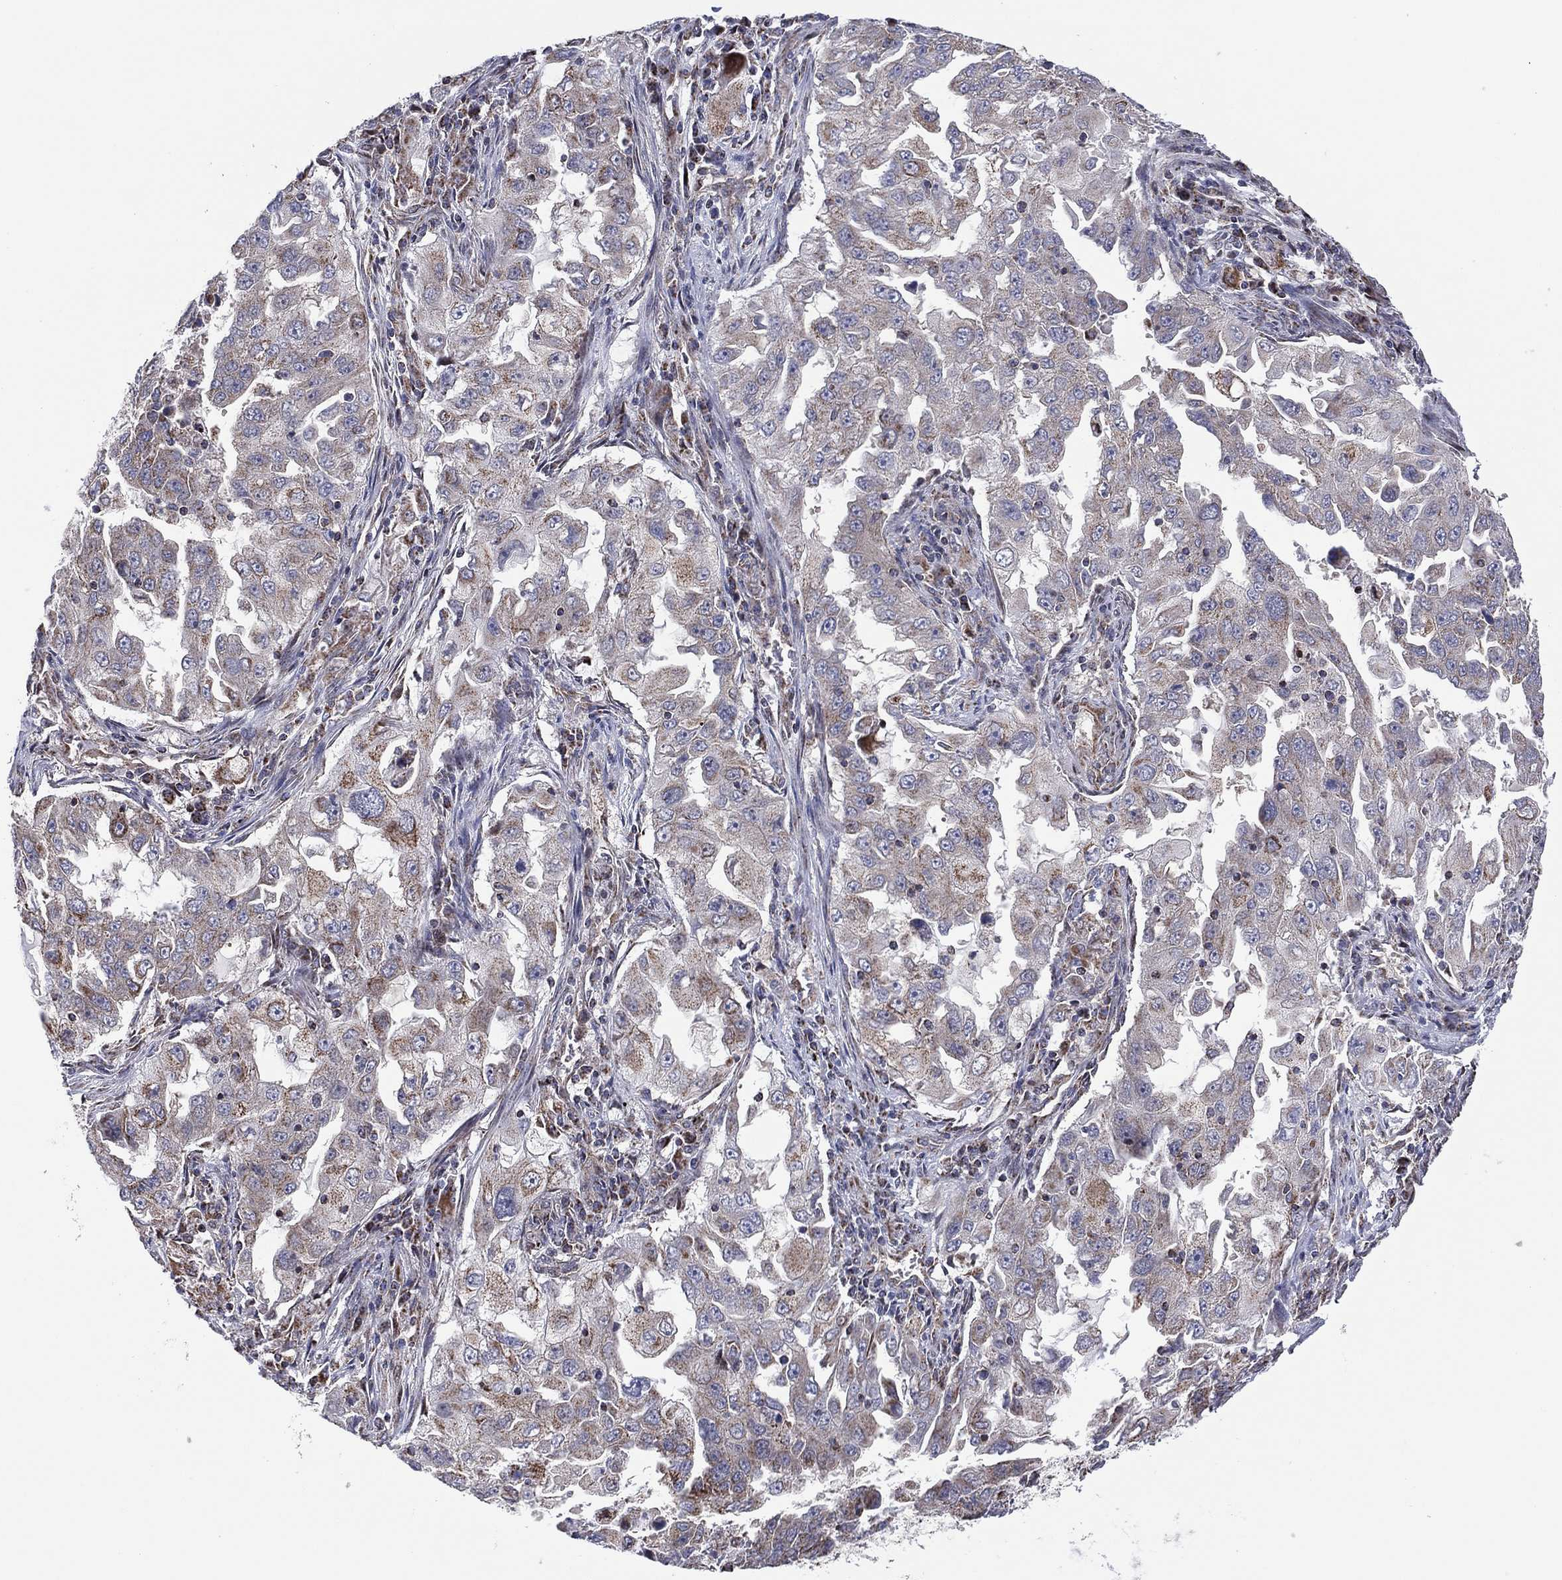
{"staining": {"intensity": "weak", "quantity": "<25%", "location": "cytoplasmic/membranous"}, "tissue": "lung cancer", "cell_type": "Tumor cells", "image_type": "cancer", "snomed": [{"axis": "morphology", "description": "Adenocarcinoma, NOS"}, {"axis": "topography", "description": "Lung"}], "caption": "Lung cancer stained for a protein using IHC reveals no positivity tumor cells.", "gene": "PIDD1", "patient": {"sex": "female", "age": 61}}